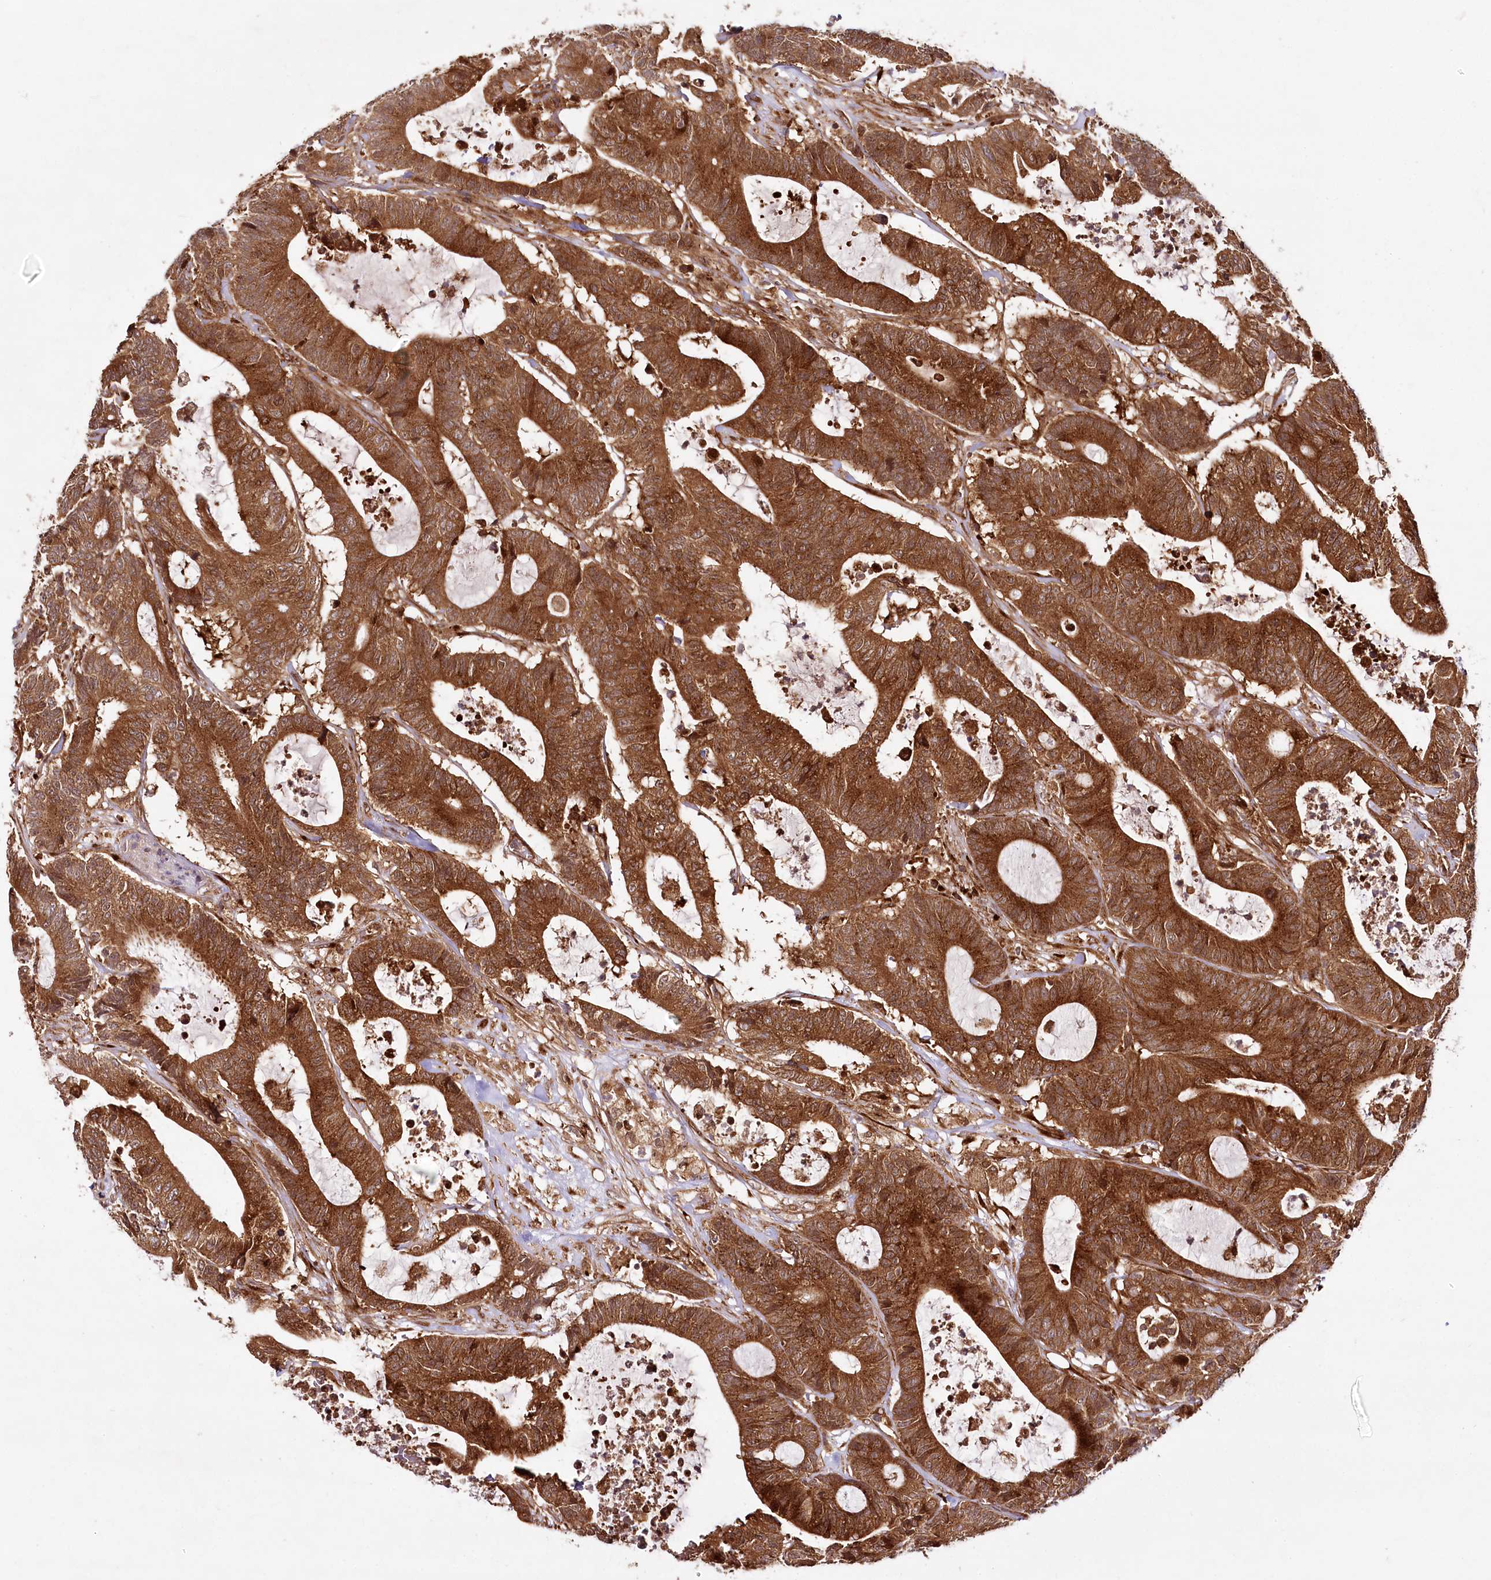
{"staining": {"intensity": "strong", "quantity": ">75%", "location": "cytoplasmic/membranous"}, "tissue": "colorectal cancer", "cell_type": "Tumor cells", "image_type": "cancer", "snomed": [{"axis": "morphology", "description": "Adenocarcinoma, NOS"}, {"axis": "topography", "description": "Colon"}], "caption": "Adenocarcinoma (colorectal) stained with DAB (3,3'-diaminobenzidine) immunohistochemistry (IHC) demonstrates high levels of strong cytoplasmic/membranous staining in approximately >75% of tumor cells. The protein is stained brown, and the nuclei are stained in blue (DAB (3,3'-diaminobenzidine) IHC with brightfield microscopy, high magnification).", "gene": "COPG1", "patient": {"sex": "female", "age": 84}}